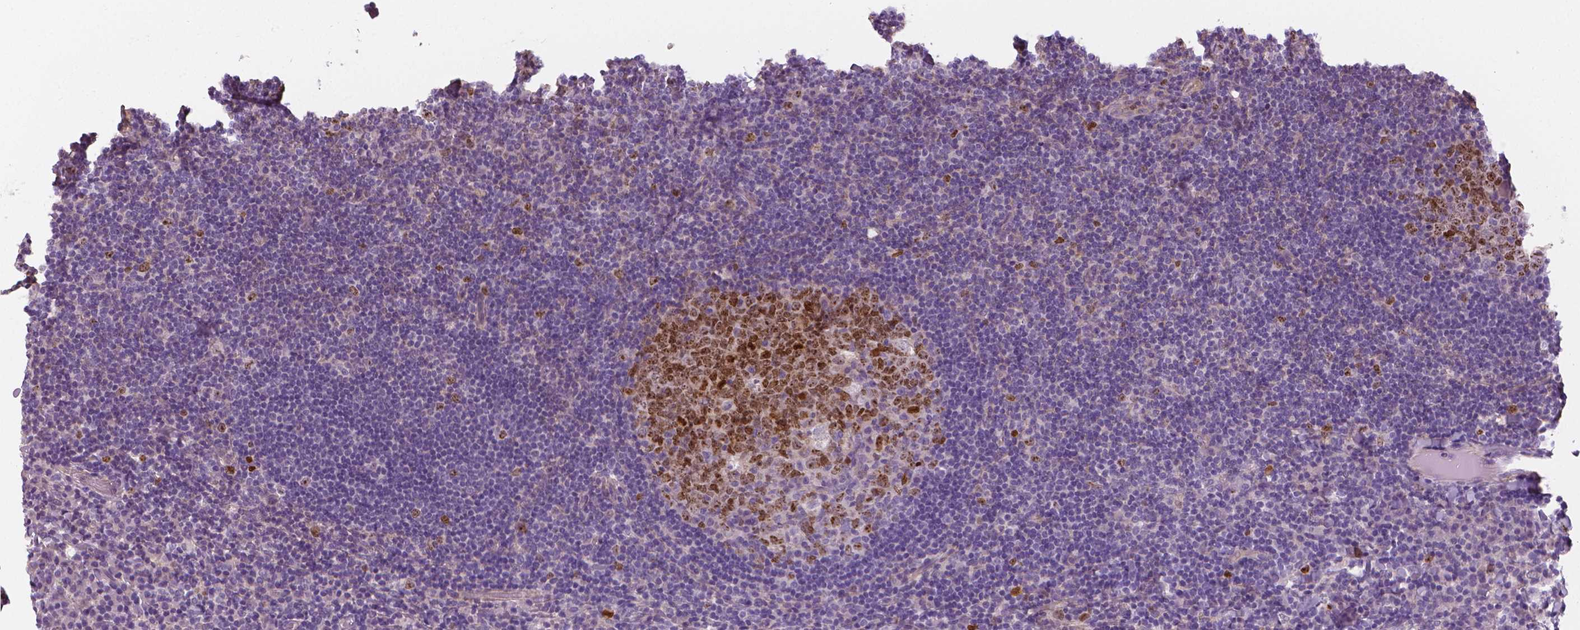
{"staining": {"intensity": "moderate", "quantity": "25%-75%", "location": "nuclear"}, "tissue": "tonsil", "cell_type": "Germinal center cells", "image_type": "normal", "snomed": [{"axis": "morphology", "description": "Normal tissue, NOS"}, {"axis": "topography", "description": "Tonsil"}], "caption": "Brown immunohistochemical staining in unremarkable tonsil exhibits moderate nuclear staining in about 25%-75% of germinal center cells.", "gene": "MKI67", "patient": {"sex": "male", "age": 17}}